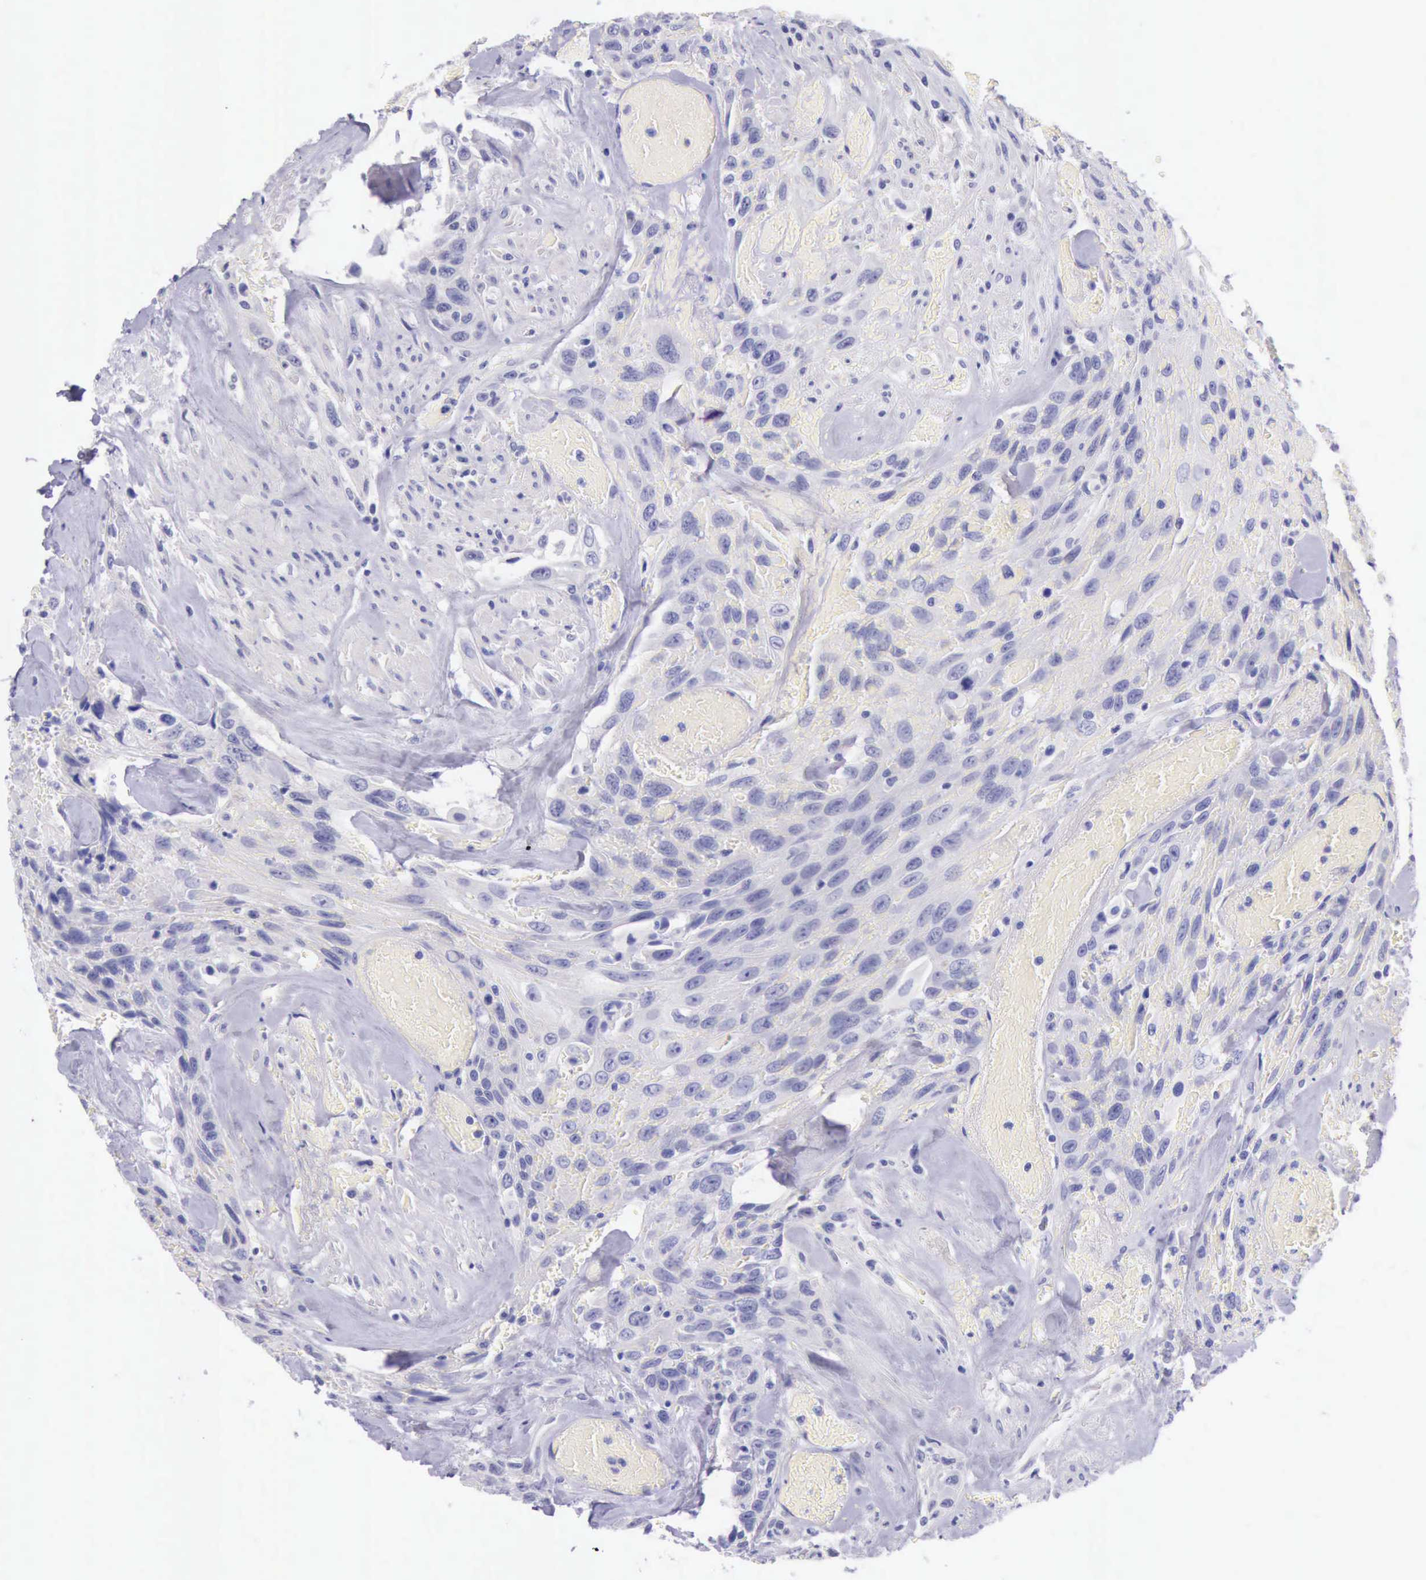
{"staining": {"intensity": "negative", "quantity": "none", "location": "none"}, "tissue": "urothelial cancer", "cell_type": "Tumor cells", "image_type": "cancer", "snomed": [{"axis": "morphology", "description": "Urothelial carcinoma, High grade"}, {"axis": "topography", "description": "Urinary bladder"}], "caption": "DAB immunohistochemical staining of human urothelial carcinoma (high-grade) shows no significant staining in tumor cells.", "gene": "LRFN5", "patient": {"sex": "female", "age": 84}}